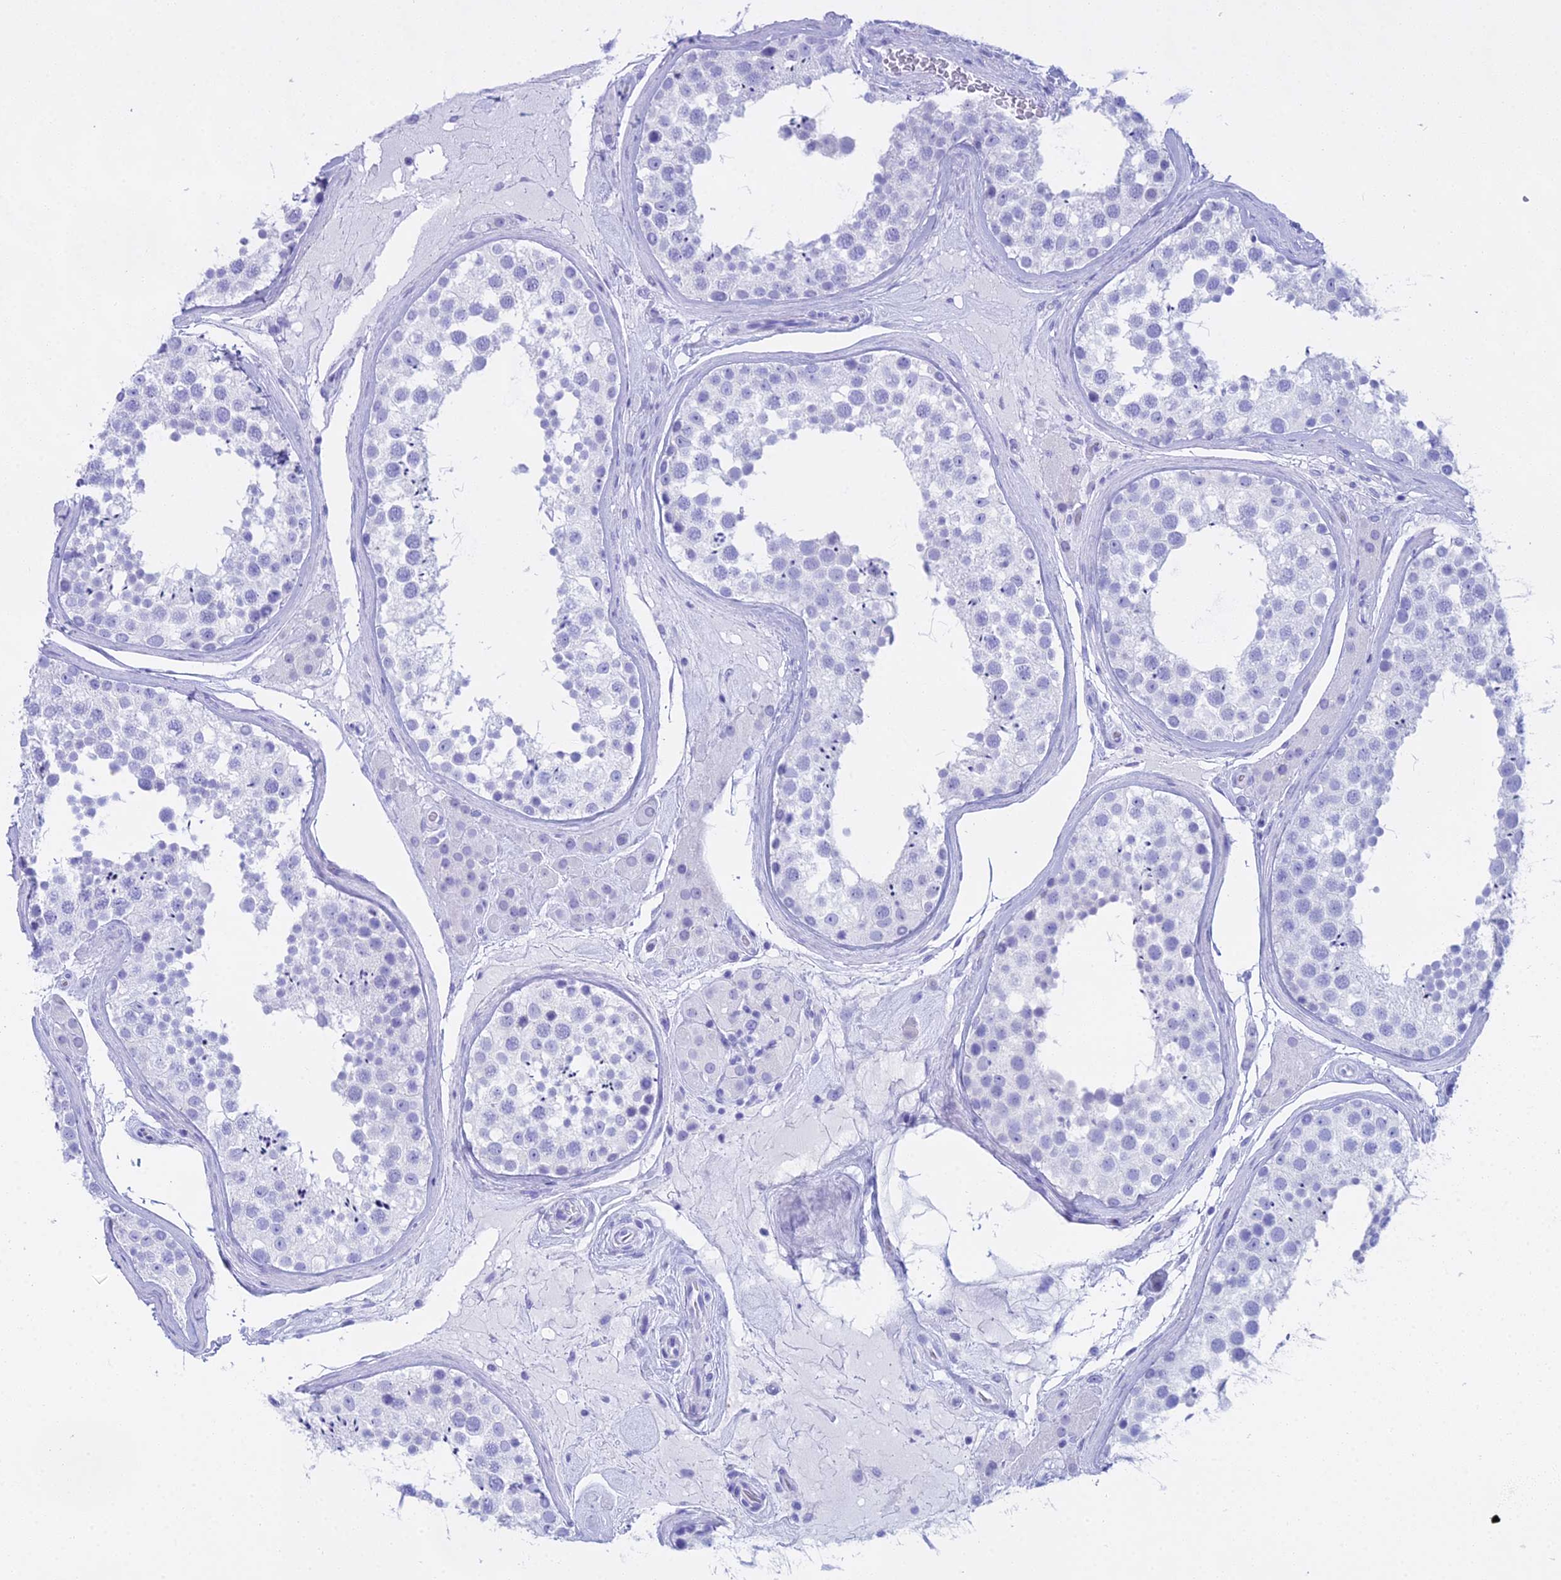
{"staining": {"intensity": "negative", "quantity": "none", "location": "none"}, "tissue": "testis", "cell_type": "Cells in seminiferous ducts", "image_type": "normal", "snomed": [{"axis": "morphology", "description": "Normal tissue, NOS"}, {"axis": "topography", "description": "Testis"}], "caption": "Immunohistochemistry (IHC) of benign testis displays no positivity in cells in seminiferous ducts.", "gene": "CGB1", "patient": {"sex": "male", "age": 46}}